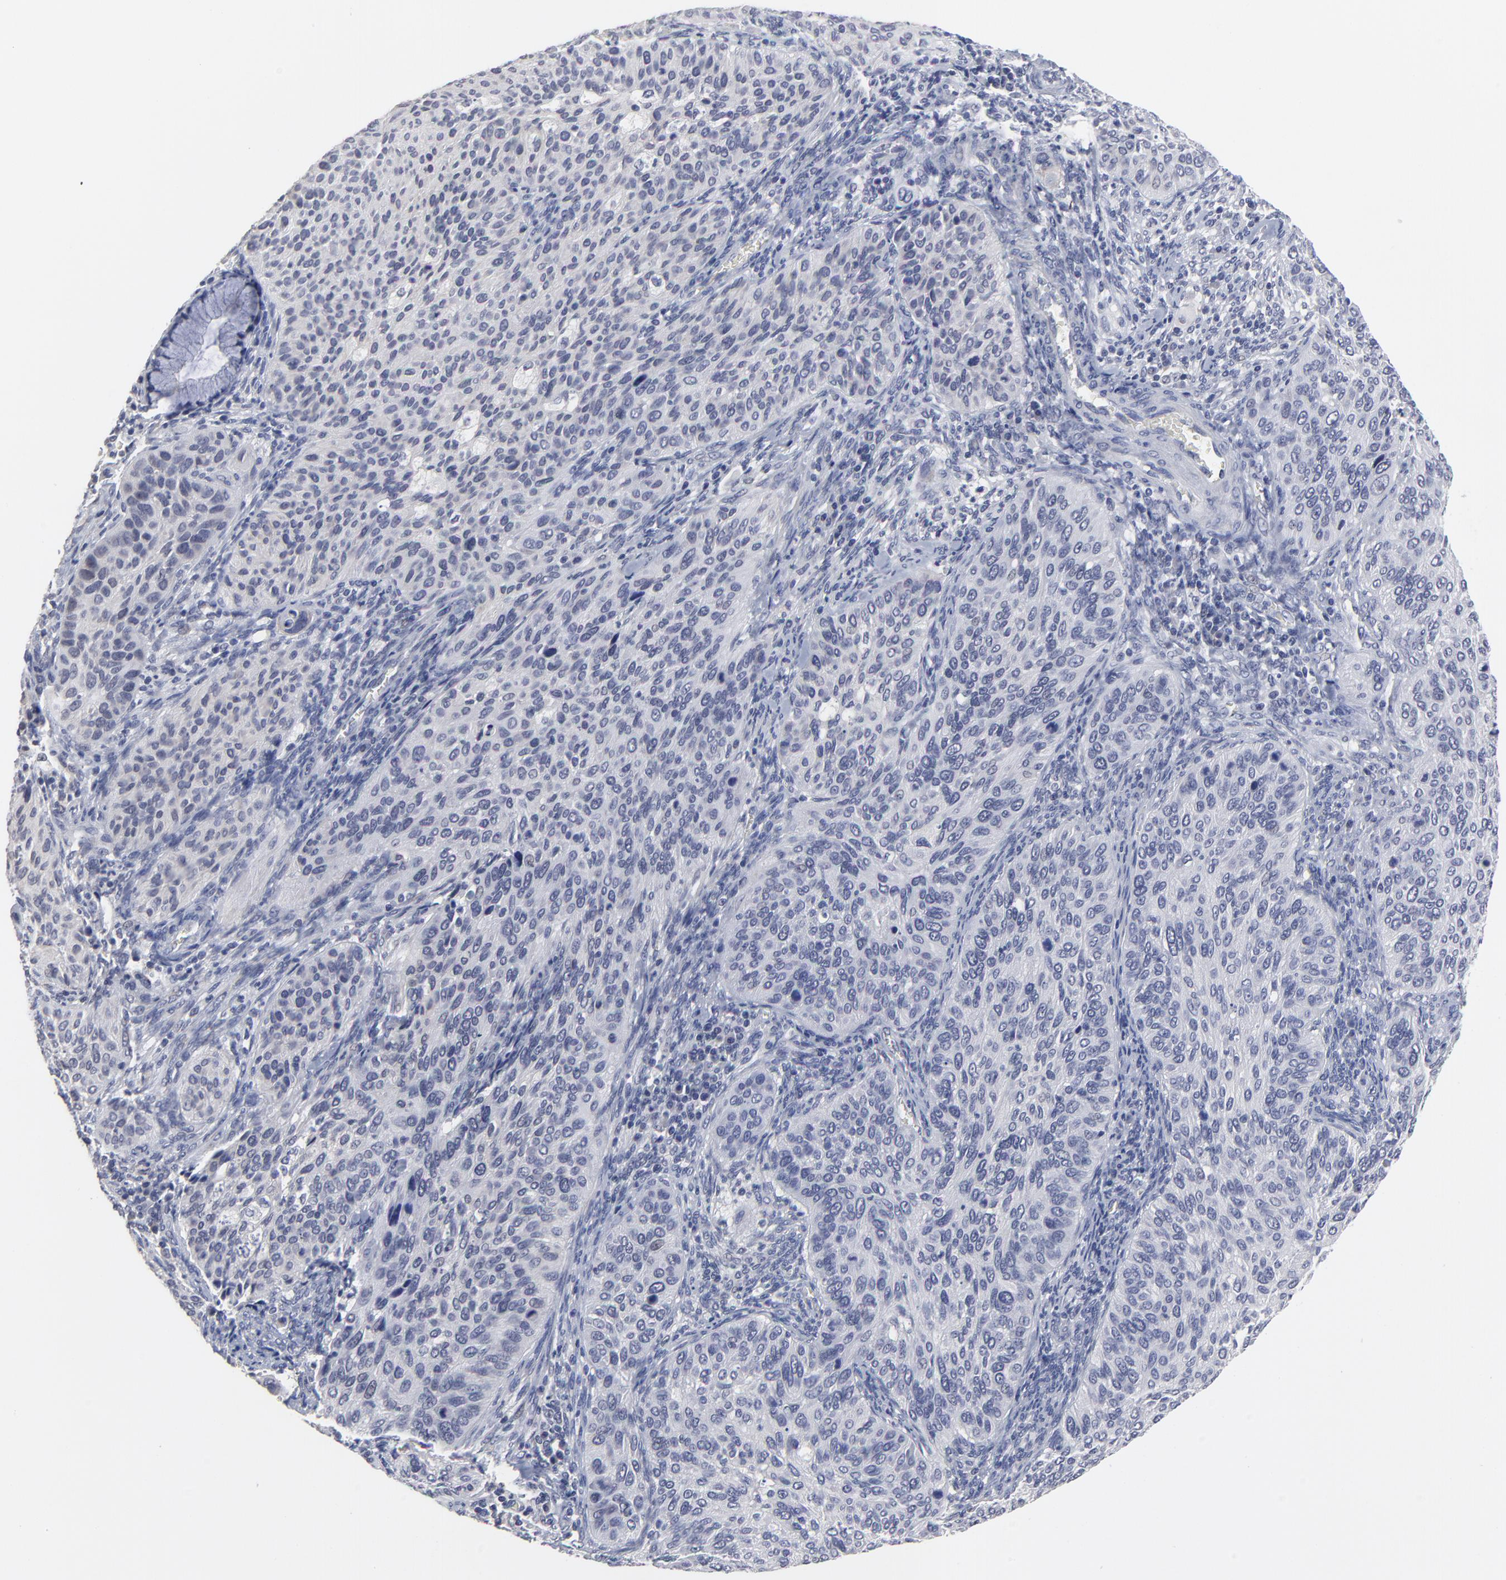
{"staining": {"intensity": "negative", "quantity": "none", "location": "none"}, "tissue": "cervical cancer", "cell_type": "Tumor cells", "image_type": "cancer", "snomed": [{"axis": "morphology", "description": "Squamous cell carcinoma, NOS"}, {"axis": "topography", "description": "Cervix"}], "caption": "Tumor cells show no significant staining in cervical squamous cell carcinoma.", "gene": "MAGEA10", "patient": {"sex": "female", "age": 57}}